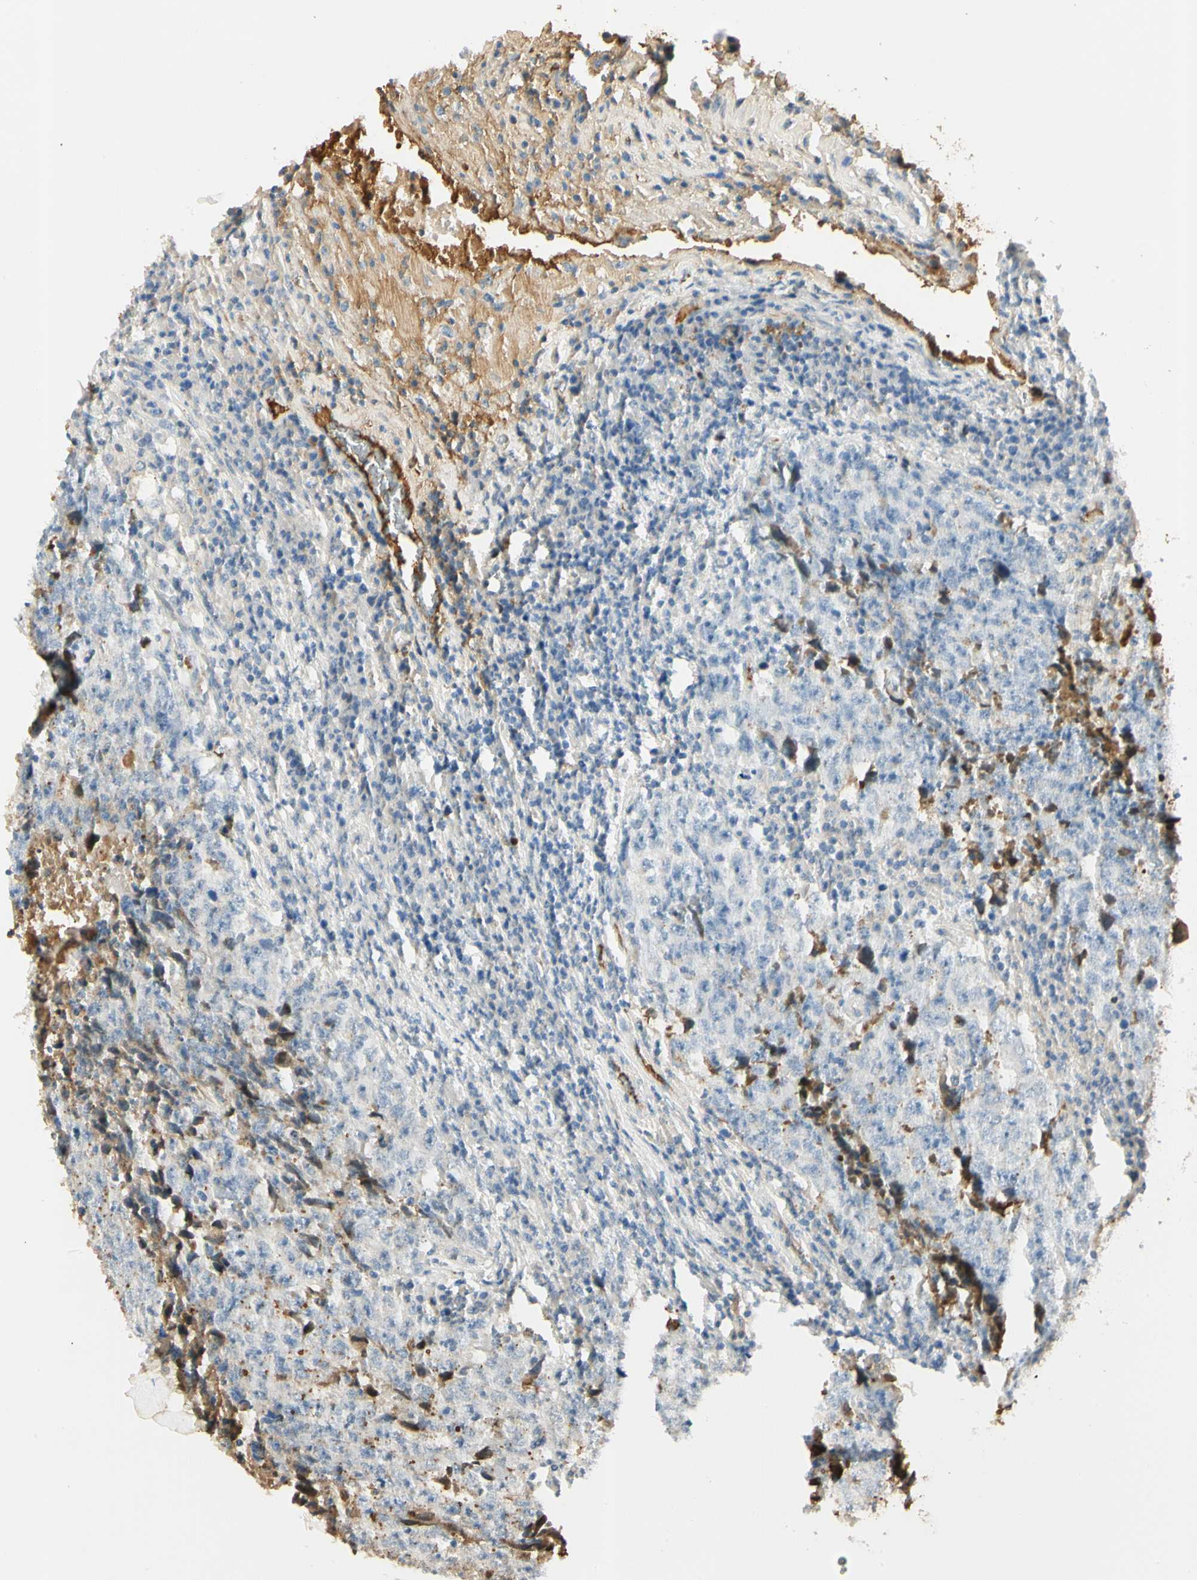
{"staining": {"intensity": "negative", "quantity": "none", "location": "none"}, "tissue": "testis cancer", "cell_type": "Tumor cells", "image_type": "cancer", "snomed": [{"axis": "morphology", "description": "Necrosis, NOS"}, {"axis": "morphology", "description": "Carcinoma, Embryonal, NOS"}, {"axis": "topography", "description": "Testis"}], "caption": "An IHC histopathology image of testis cancer (embryonal carcinoma) is shown. There is no staining in tumor cells of testis cancer (embryonal carcinoma).", "gene": "LAMB3", "patient": {"sex": "male", "age": 19}}